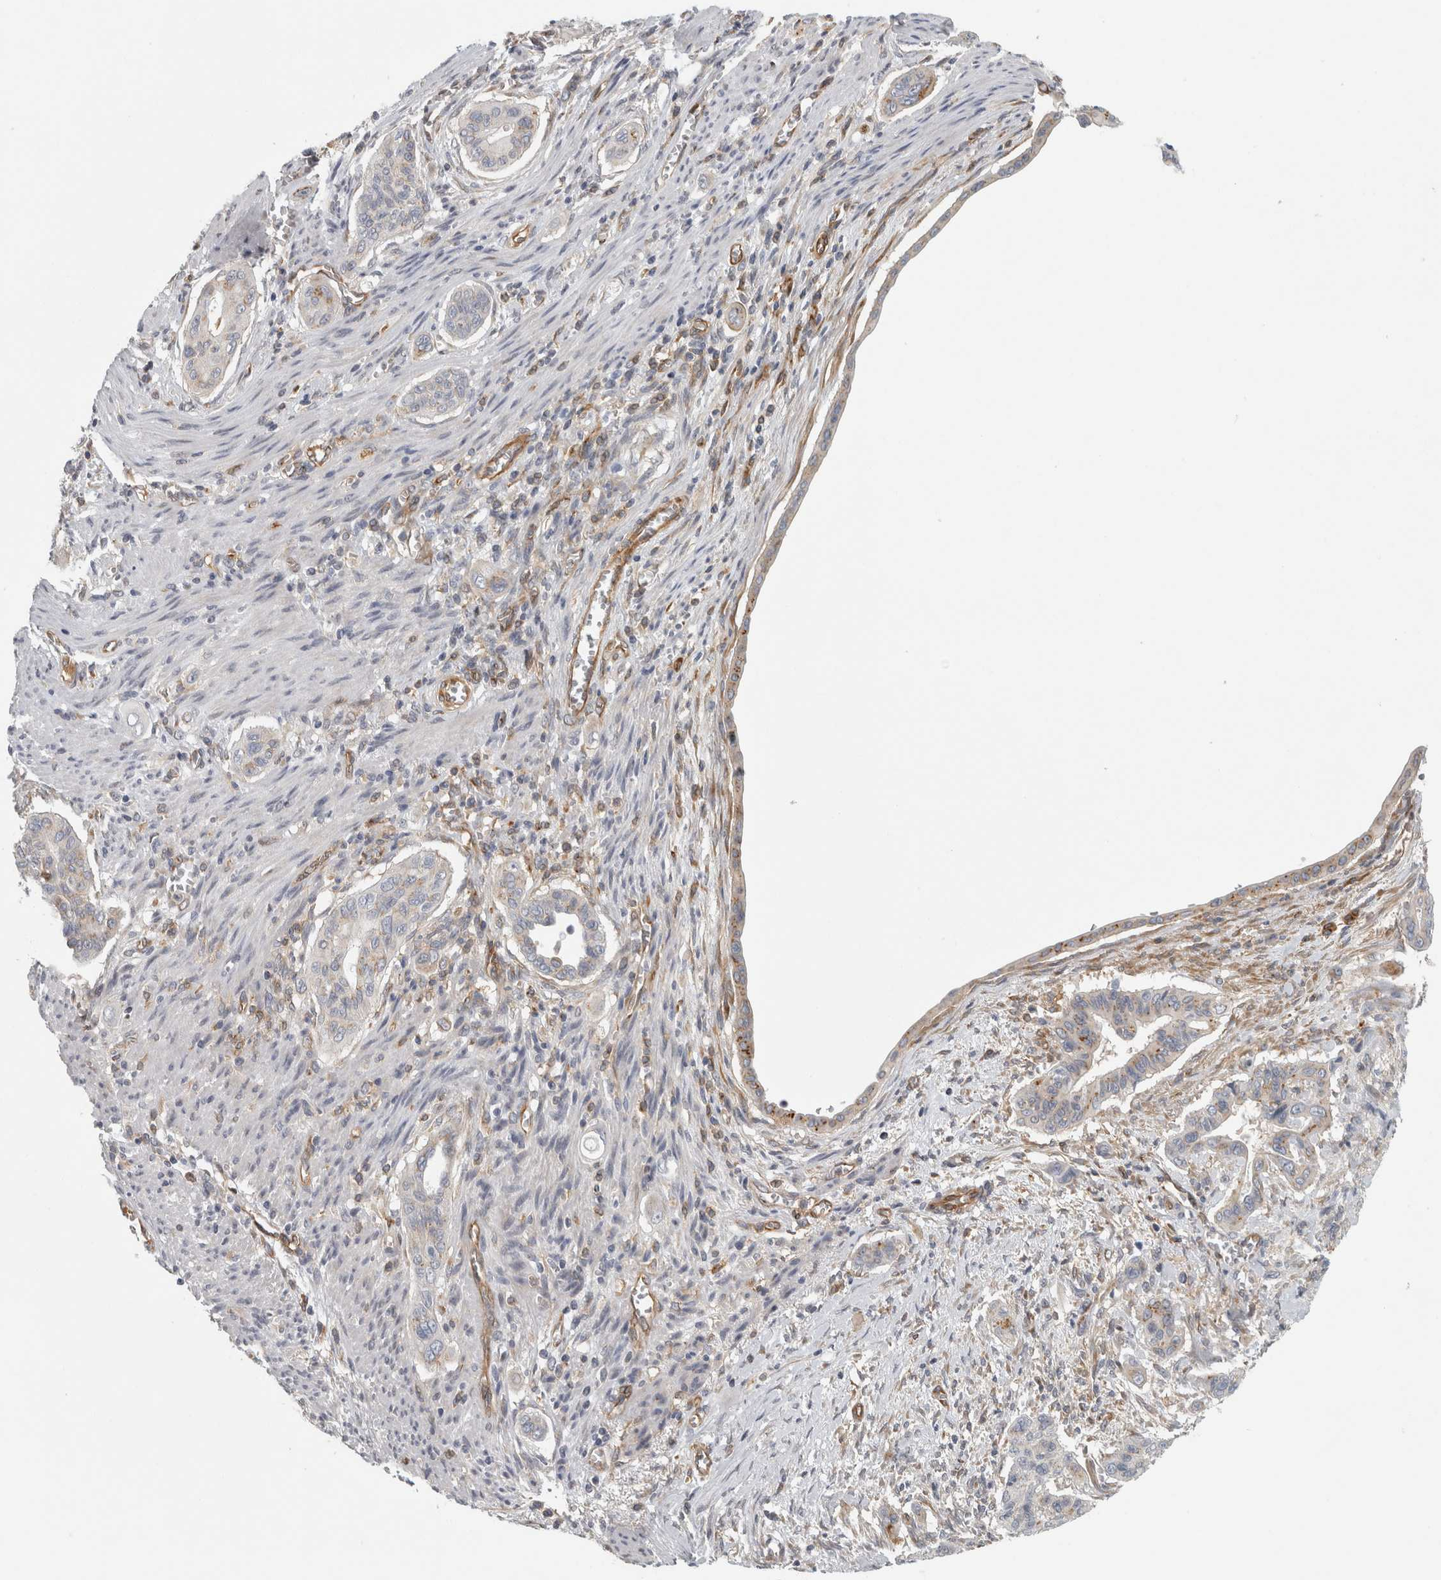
{"staining": {"intensity": "weak", "quantity": "<25%", "location": "cytoplasmic/membranous"}, "tissue": "pancreatic cancer", "cell_type": "Tumor cells", "image_type": "cancer", "snomed": [{"axis": "morphology", "description": "Adenocarcinoma, NOS"}, {"axis": "topography", "description": "Pancreas"}], "caption": "A high-resolution micrograph shows immunohistochemistry staining of adenocarcinoma (pancreatic), which demonstrates no significant staining in tumor cells. Nuclei are stained in blue.", "gene": "PEX6", "patient": {"sex": "male", "age": 77}}